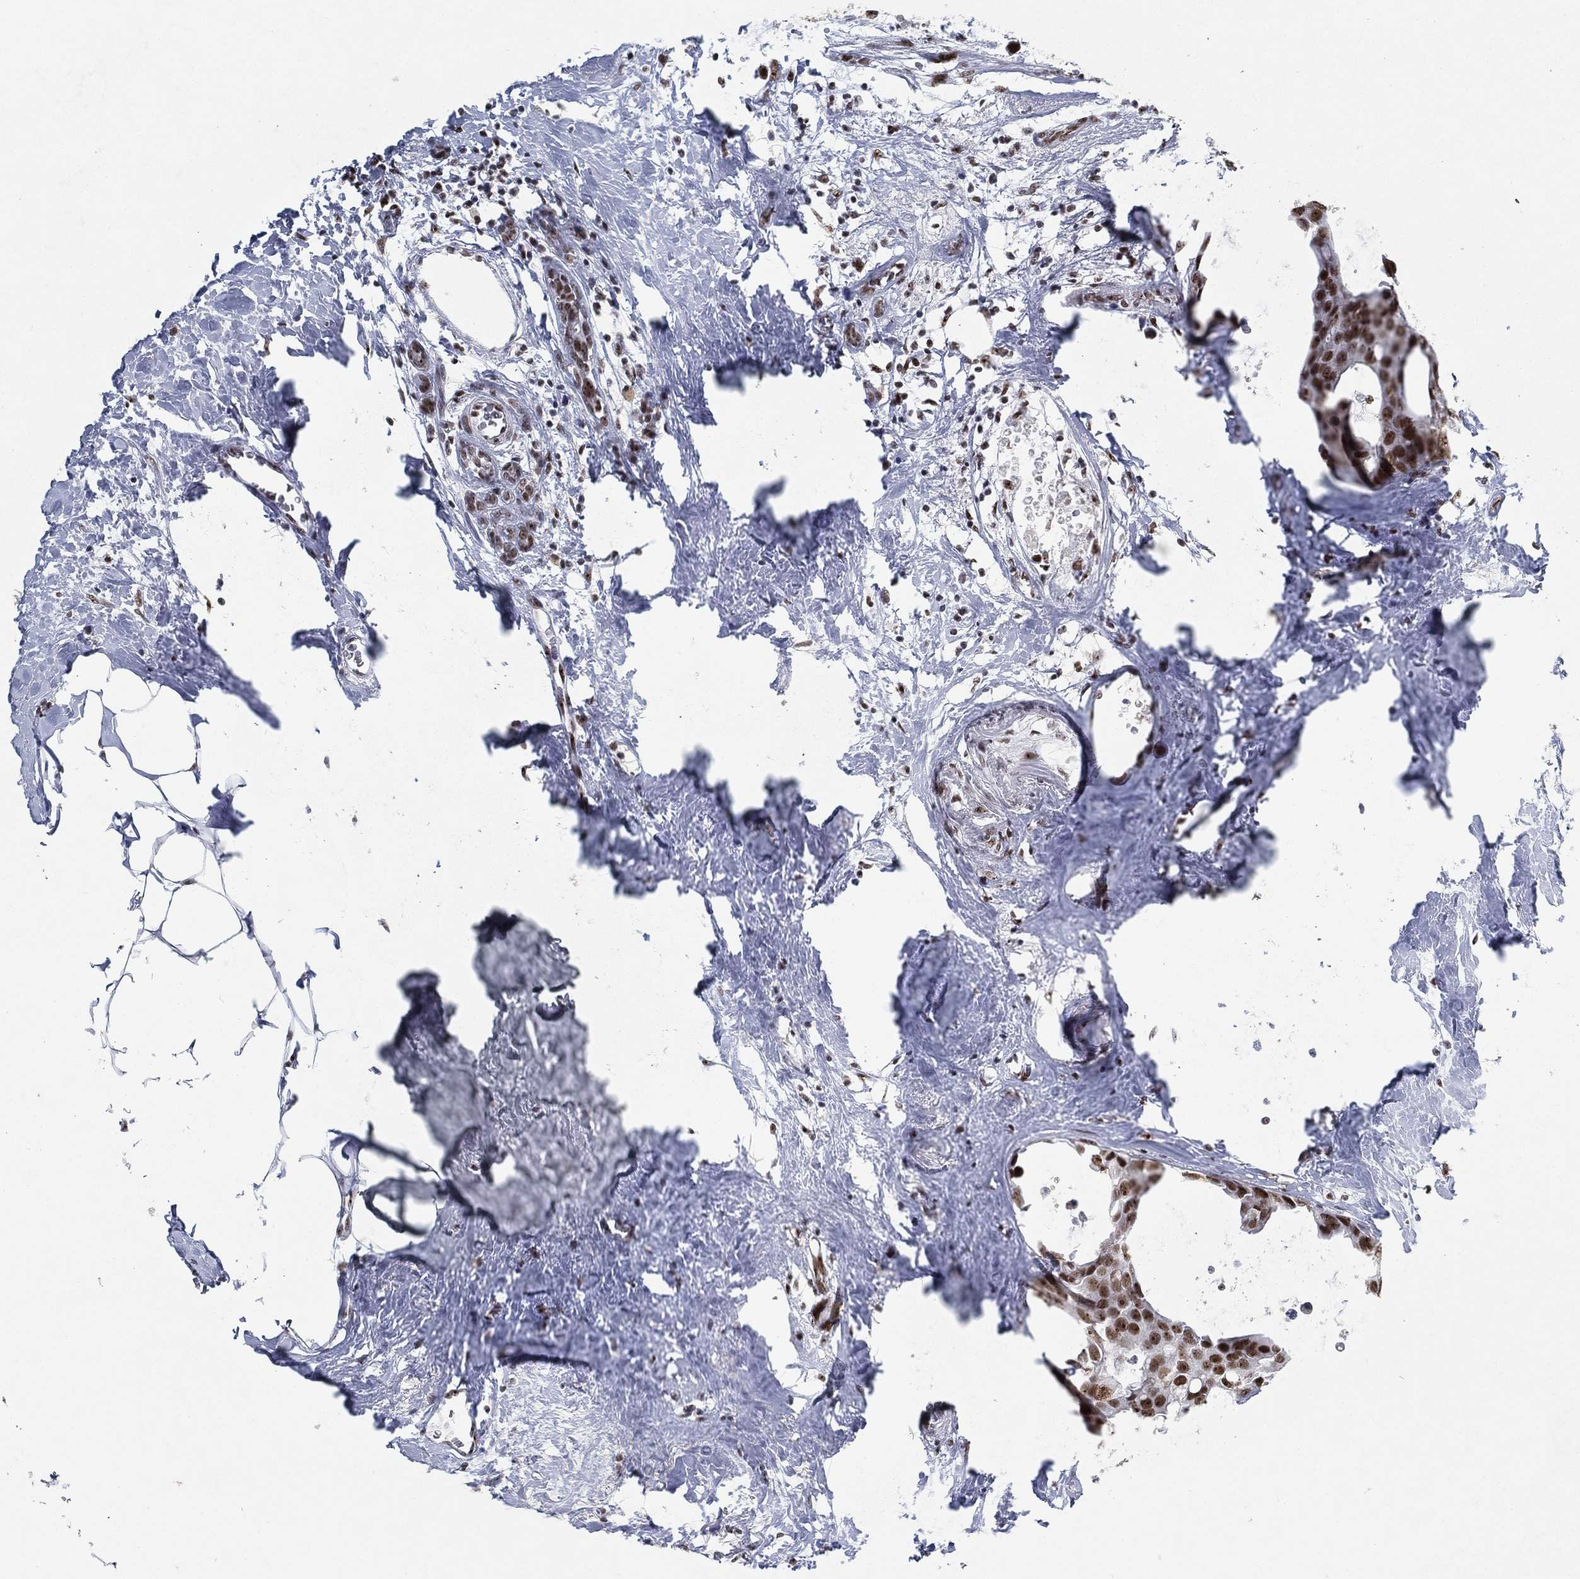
{"staining": {"intensity": "moderate", "quantity": ">75%", "location": "nuclear"}, "tissue": "breast cancer", "cell_type": "Tumor cells", "image_type": "cancer", "snomed": [{"axis": "morphology", "description": "Duct carcinoma"}, {"axis": "topography", "description": "Breast"}], "caption": "About >75% of tumor cells in breast invasive ductal carcinoma display moderate nuclear protein staining as visualized by brown immunohistochemical staining.", "gene": "DDX27", "patient": {"sex": "female", "age": 45}}